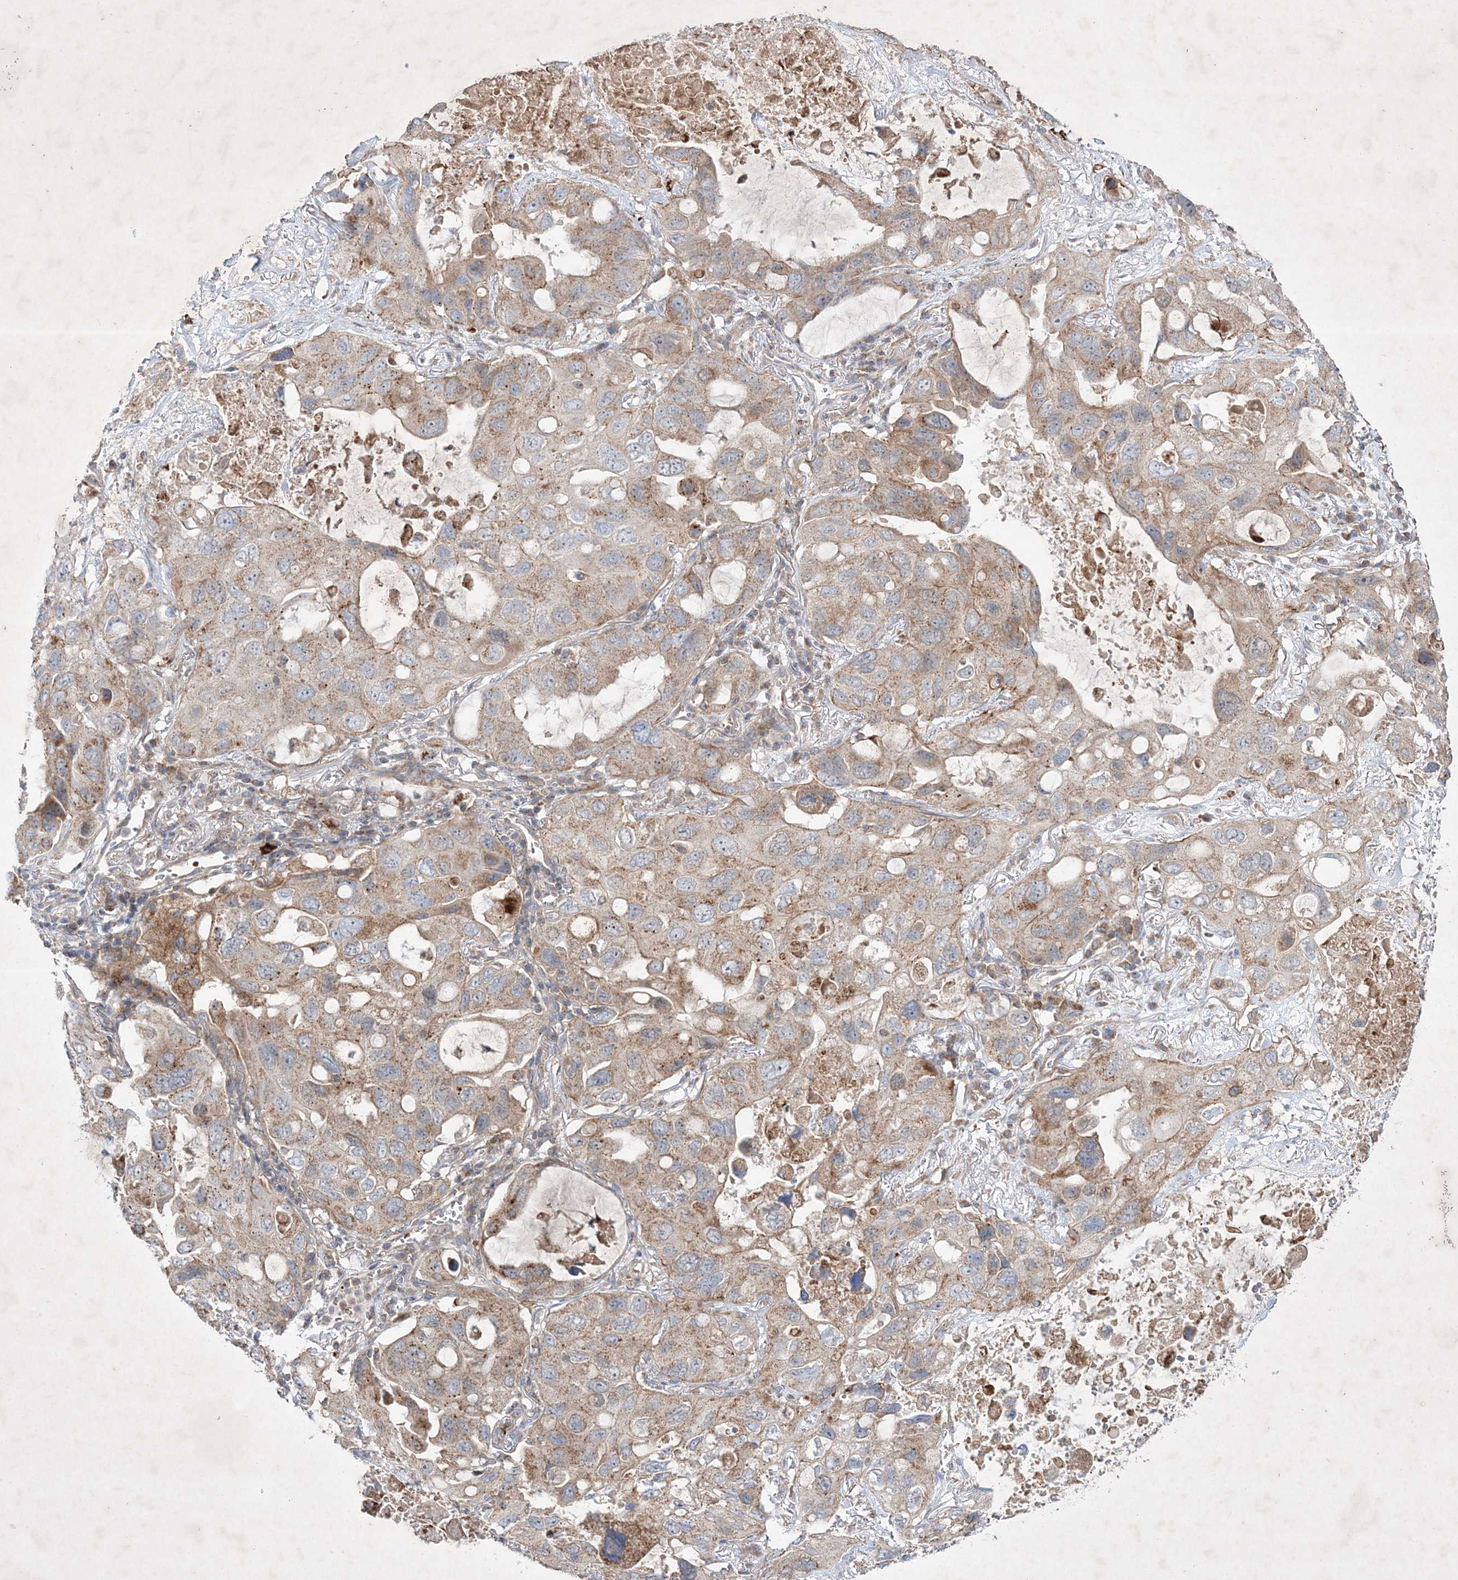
{"staining": {"intensity": "weak", "quantity": "25%-75%", "location": "cytoplasmic/membranous"}, "tissue": "lung cancer", "cell_type": "Tumor cells", "image_type": "cancer", "snomed": [{"axis": "morphology", "description": "Squamous cell carcinoma, NOS"}, {"axis": "topography", "description": "Lung"}], "caption": "Lung cancer (squamous cell carcinoma) was stained to show a protein in brown. There is low levels of weak cytoplasmic/membranous positivity in approximately 25%-75% of tumor cells. (DAB = brown stain, brightfield microscopy at high magnification).", "gene": "OPA1", "patient": {"sex": "female", "age": 73}}